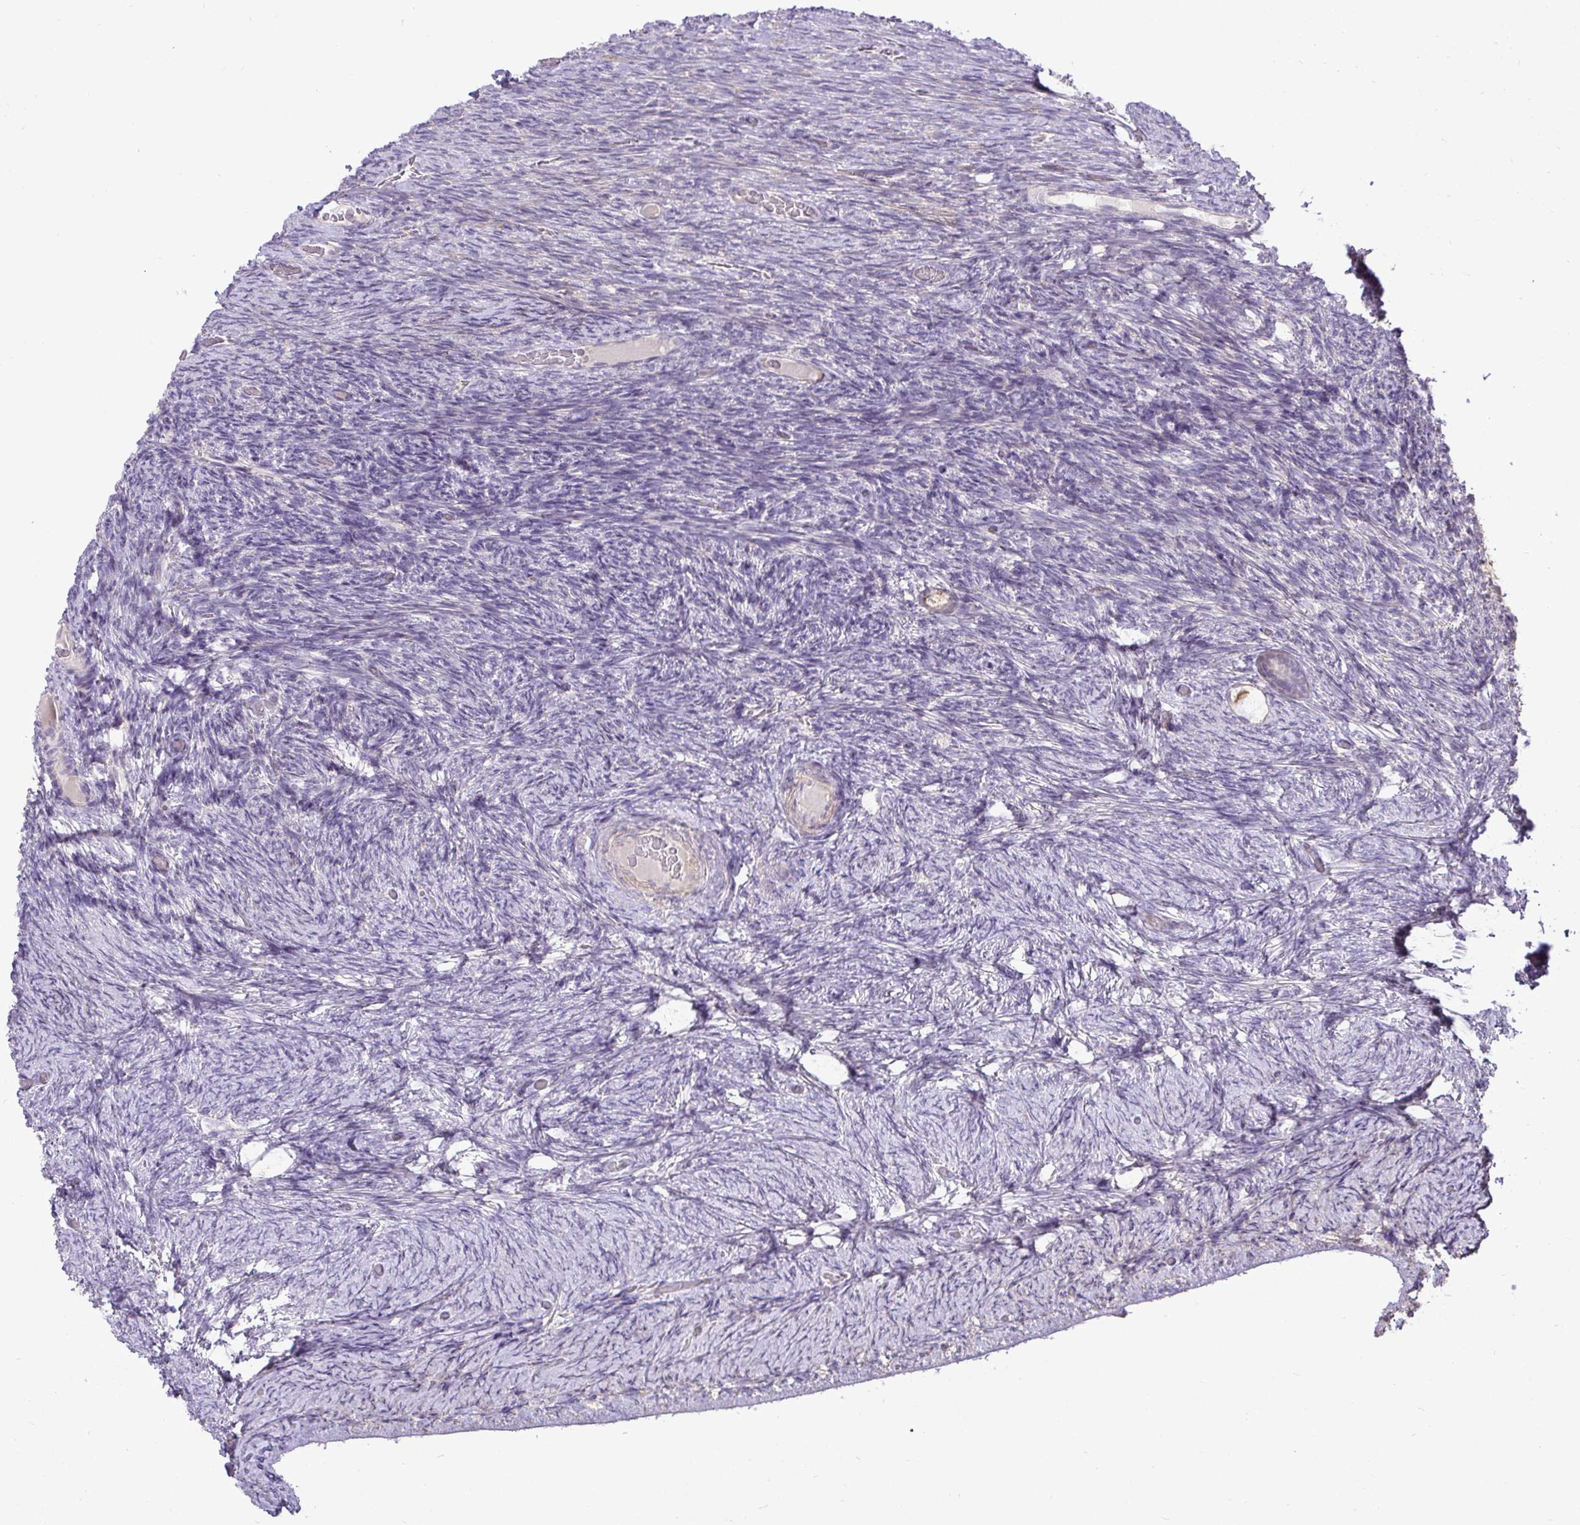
{"staining": {"intensity": "negative", "quantity": "none", "location": "none"}, "tissue": "ovary", "cell_type": "Follicle cells", "image_type": "normal", "snomed": [{"axis": "morphology", "description": "Normal tissue, NOS"}, {"axis": "topography", "description": "Ovary"}], "caption": "This is an immunohistochemistry (IHC) histopathology image of benign ovary. There is no staining in follicle cells.", "gene": "STRIP1", "patient": {"sex": "female", "age": 34}}